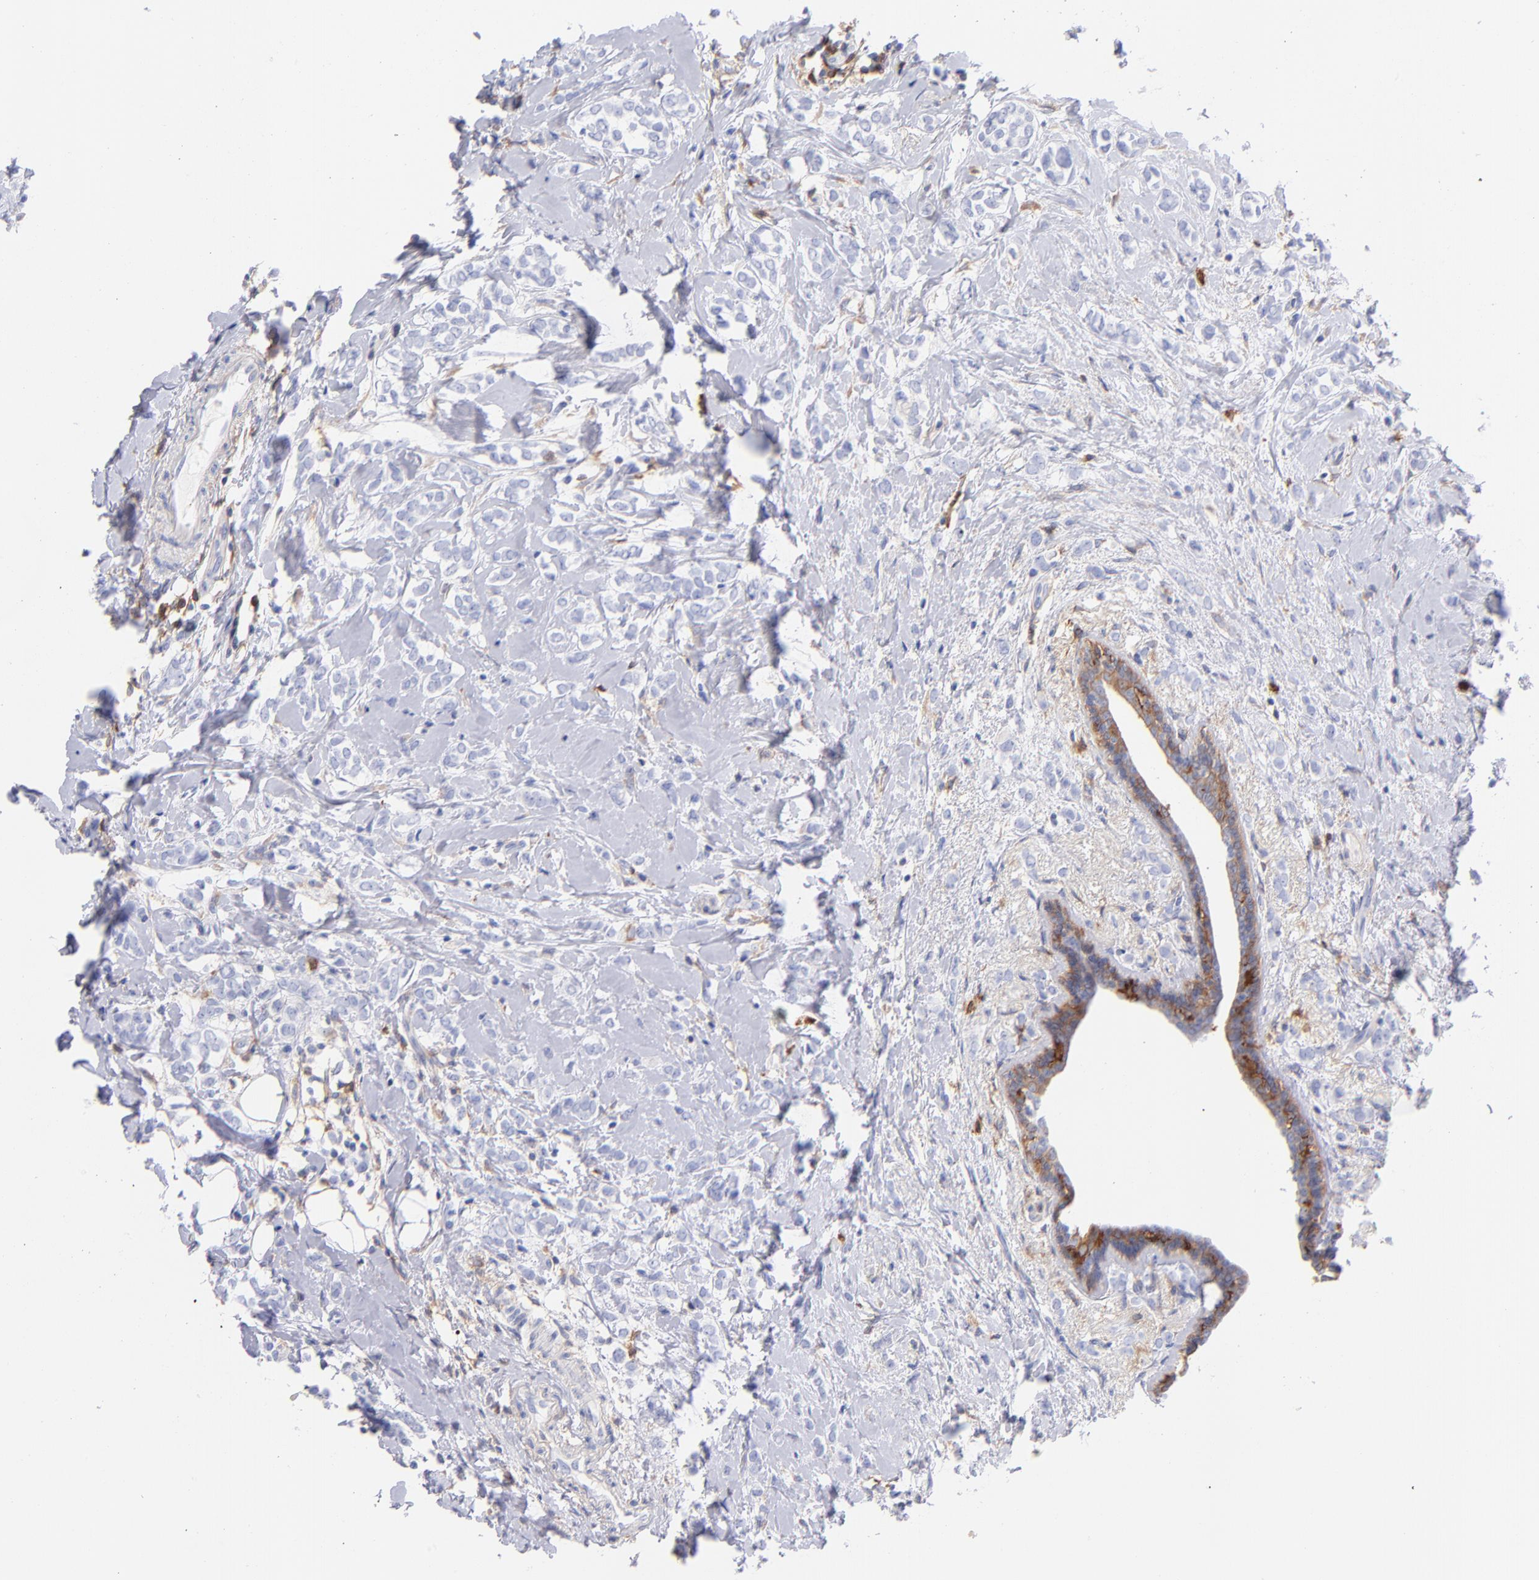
{"staining": {"intensity": "negative", "quantity": "none", "location": "none"}, "tissue": "breast cancer", "cell_type": "Tumor cells", "image_type": "cancer", "snomed": [{"axis": "morphology", "description": "Normal tissue, NOS"}, {"axis": "morphology", "description": "Lobular carcinoma"}, {"axis": "topography", "description": "Breast"}], "caption": "Immunohistochemistry of human breast lobular carcinoma displays no staining in tumor cells.", "gene": "PRKCA", "patient": {"sex": "female", "age": 47}}